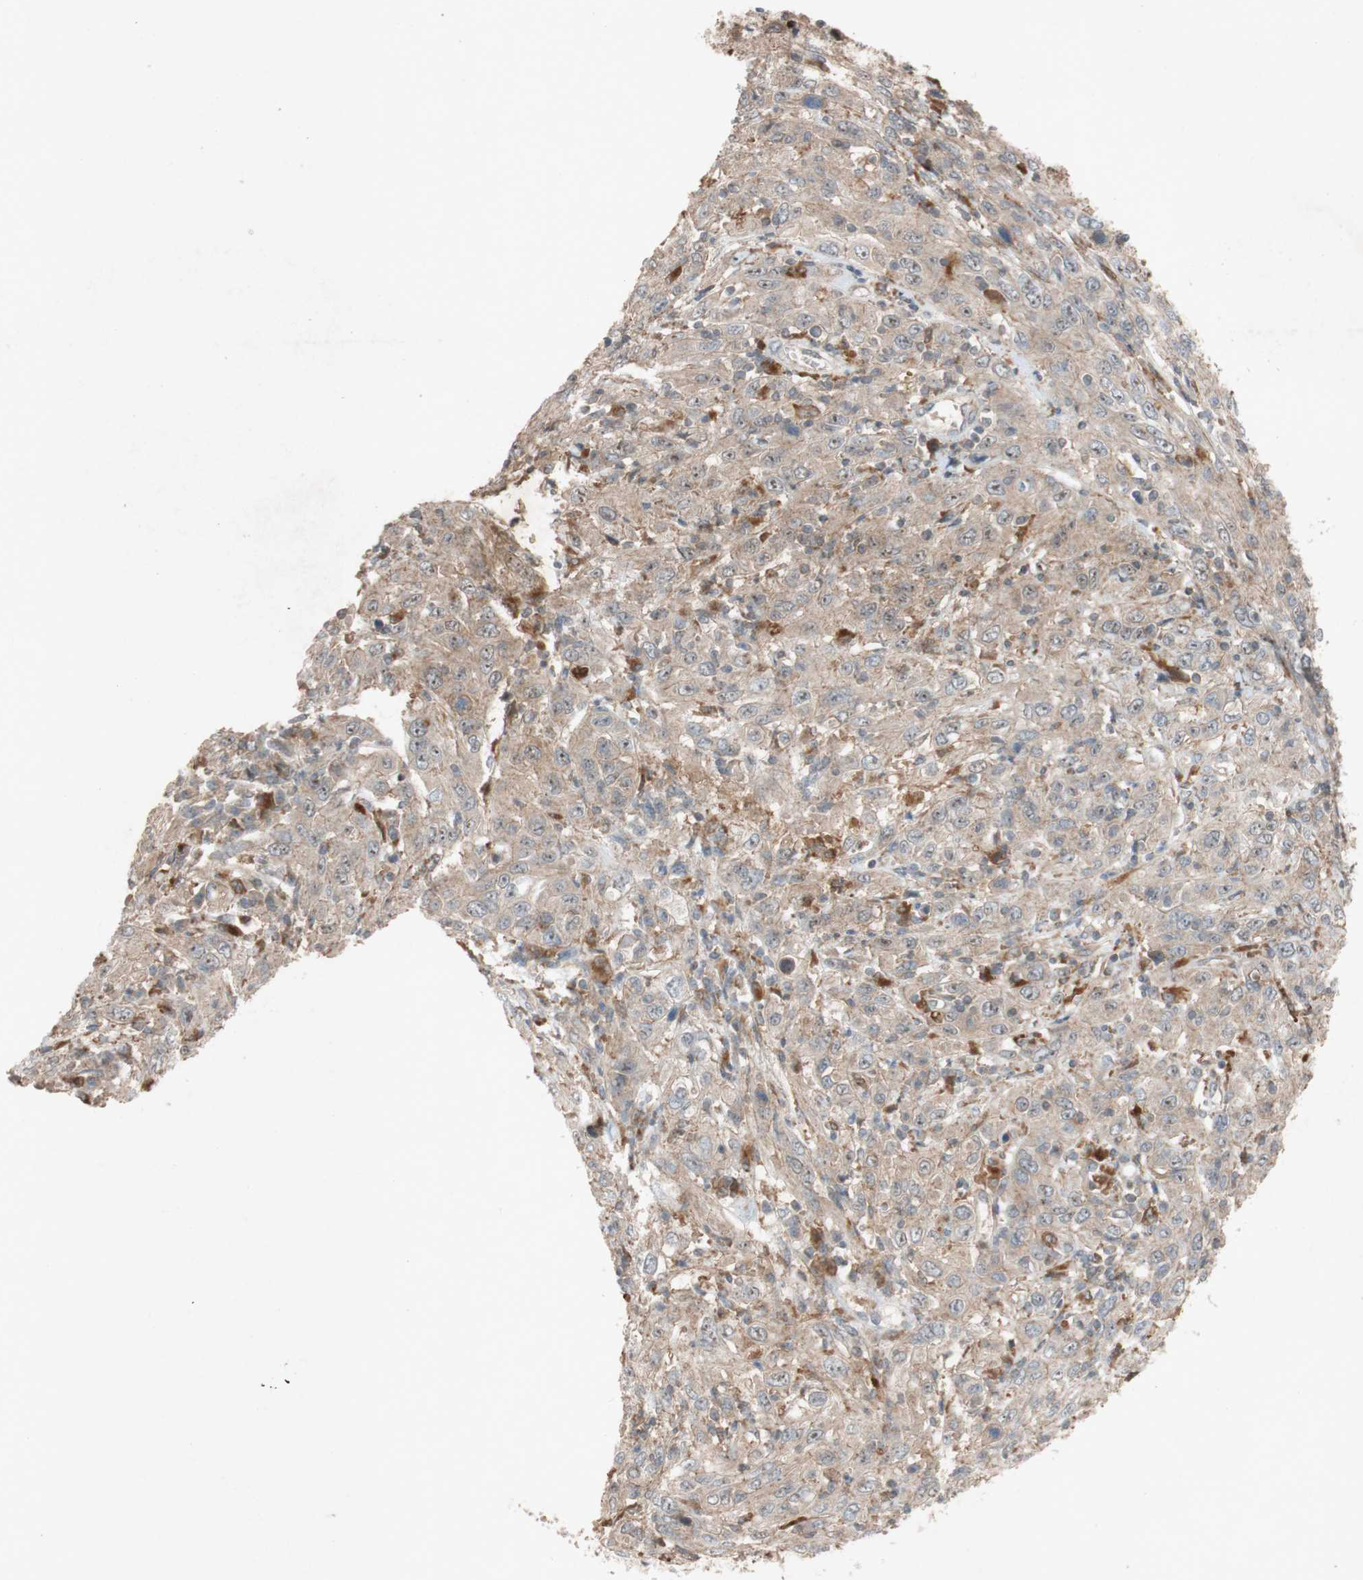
{"staining": {"intensity": "weak", "quantity": "25%-75%", "location": "cytoplasmic/membranous,nuclear"}, "tissue": "cervical cancer", "cell_type": "Tumor cells", "image_type": "cancer", "snomed": [{"axis": "morphology", "description": "Squamous cell carcinoma, NOS"}, {"axis": "topography", "description": "Cervix"}], "caption": "Cervical squamous cell carcinoma was stained to show a protein in brown. There is low levels of weak cytoplasmic/membranous and nuclear positivity in approximately 25%-75% of tumor cells. (IHC, brightfield microscopy, high magnification).", "gene": "ATP6V1F", "patient": {"sex": "female", "age": 46}}